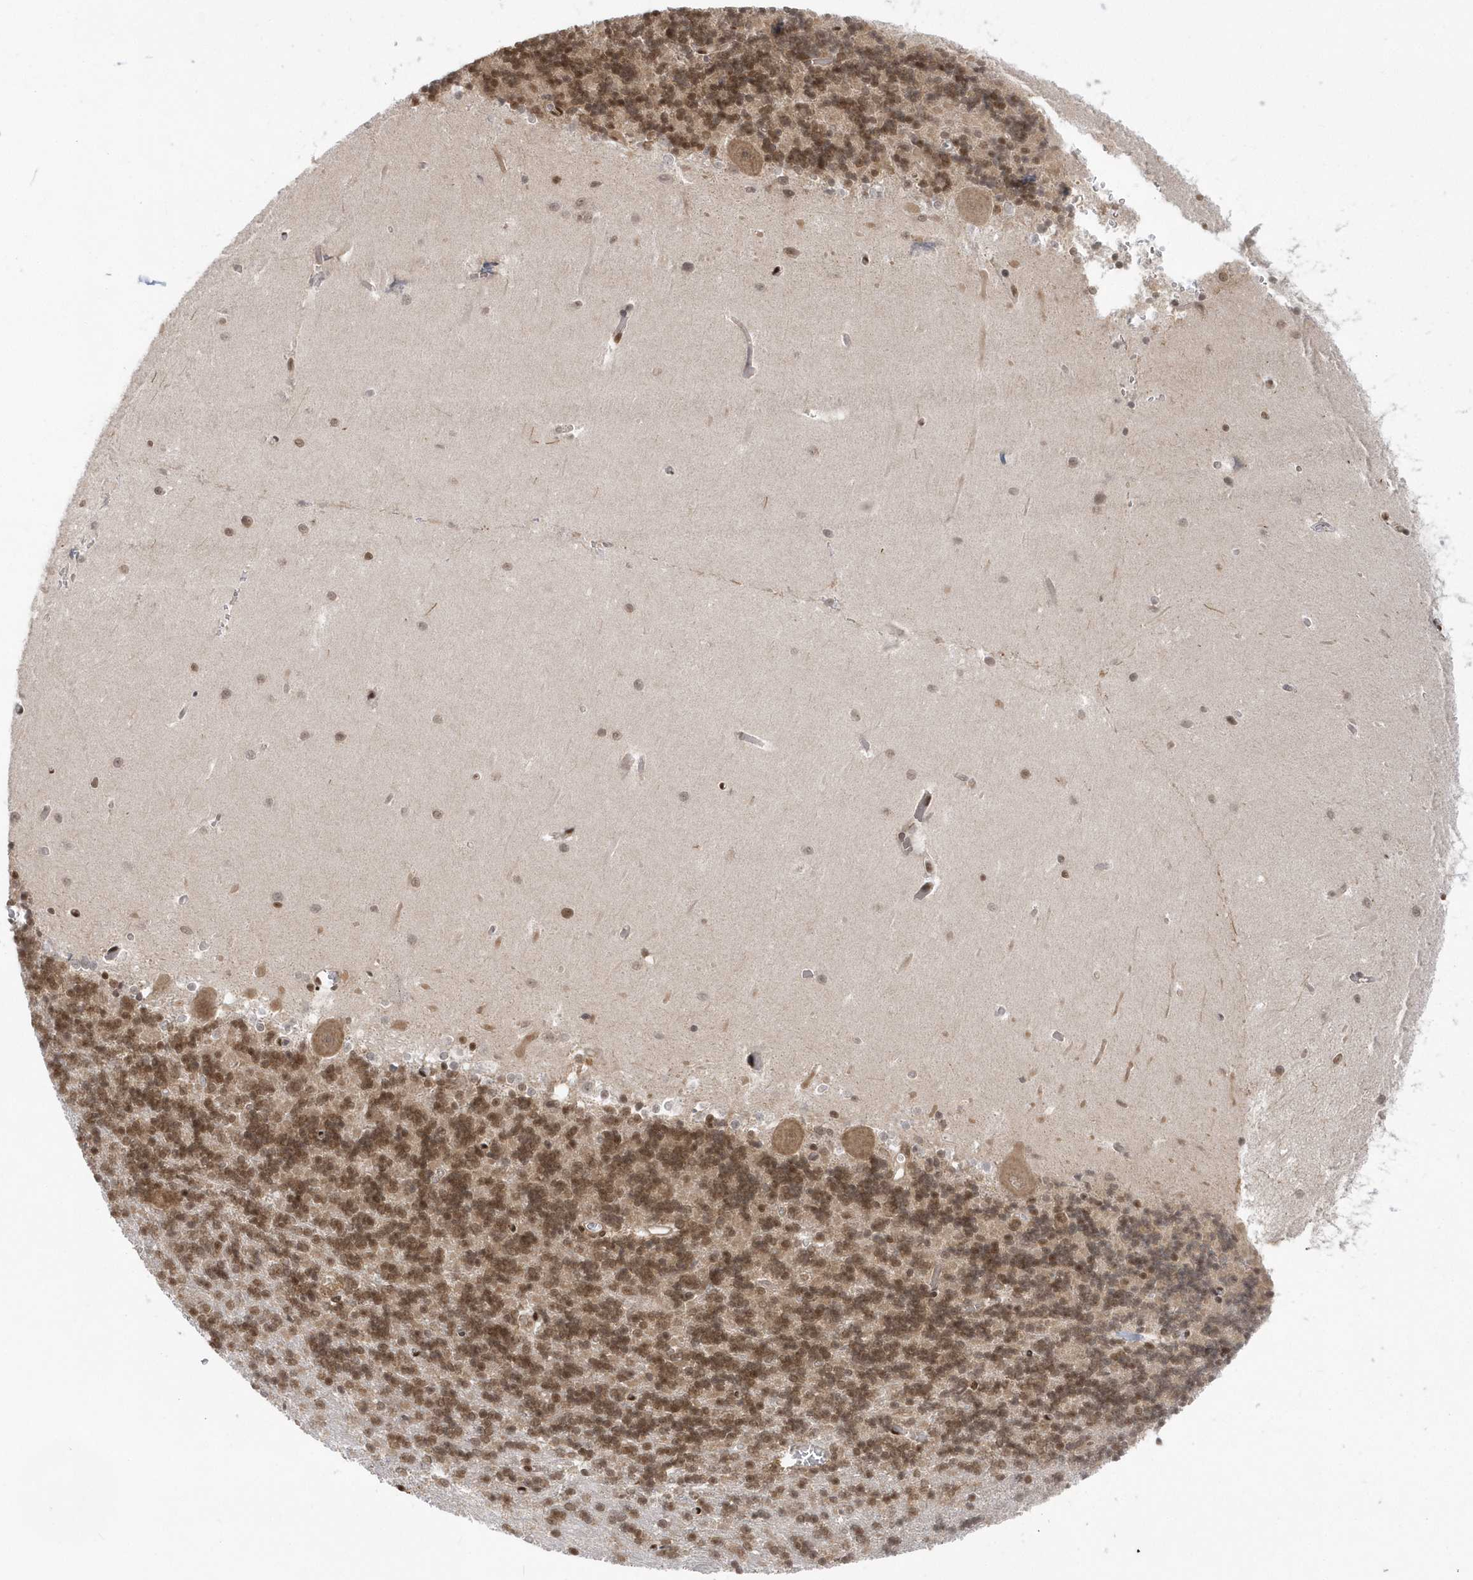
{"staining": {"intensity": "moderate", "quantity": ">75%", "location": "nuclear"}, "tissue": "cerebellum", "cell_type": "Cells in granular layer", "image_type": "normal", "snomed": [{"axis": "morphology", "description": "Normal tissue, NOS"}, {"axis": "topography", "description": "Cerebellum"}], "caption": "High-magnification brightfield microscopy of normal cerebellum stained with DAB (brown) and counterstained with hematoxylin (blue). cells in granular layer exhibit moderate nuclear staining is identified in about>75% of cells. (IHC, brightfield microscopy, high magnification).", "gene": "SEPHS1", "patient": {"sex": "male", "age": 37}}